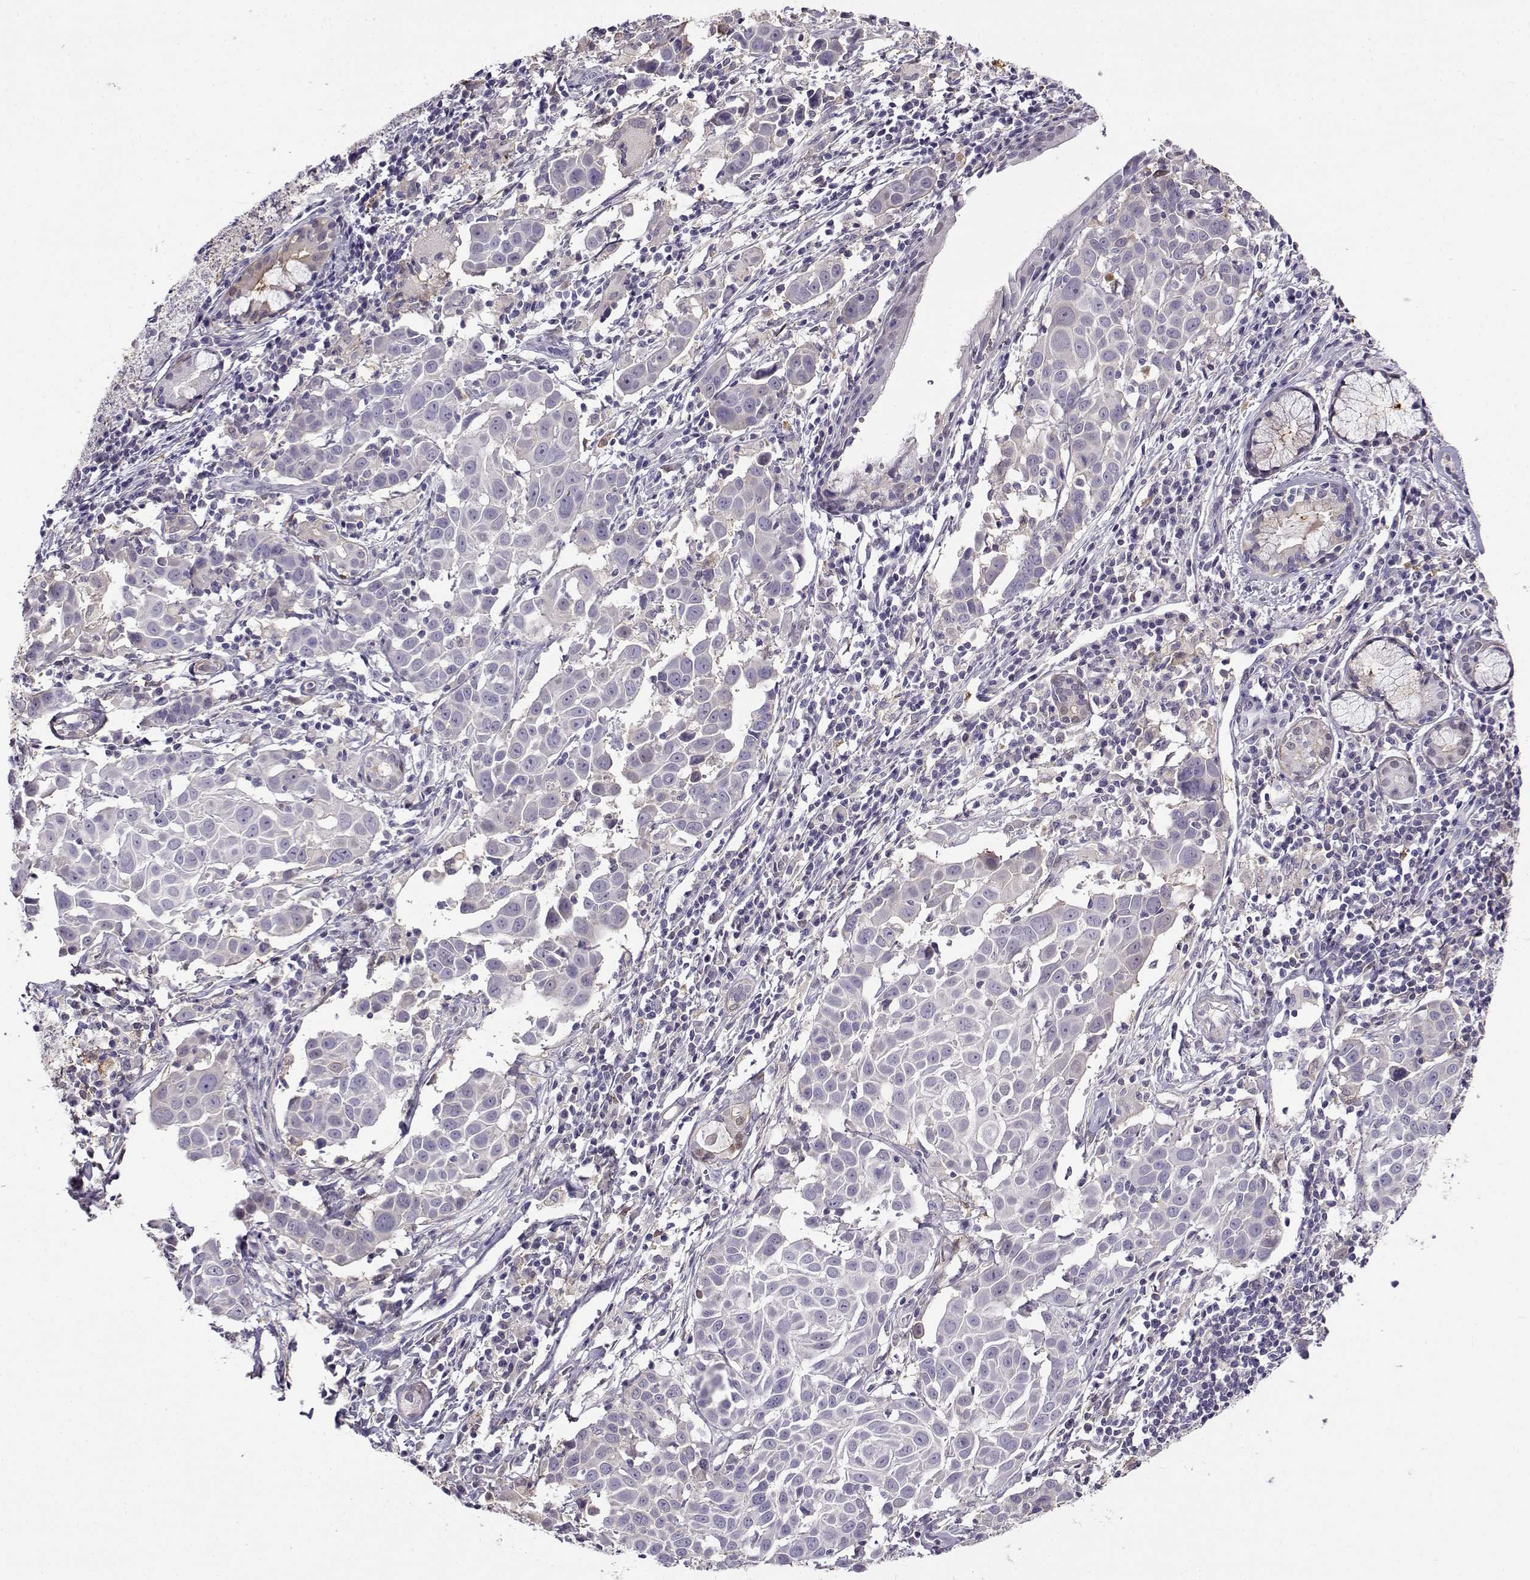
{"staining": {"intensity": "negative", "quantity": "none", "location": "none"}, "tissue": "lung cancer", "cell_type": "Tumor cells", "image_type": "cancer", "snomed": [{"axis": "morphology", "description": "Squamous cell carcinoma, NOS"}, {"axis": "topography", "description": "Lung"}], "caption": "Tumor cells show no significant protein staining in squamous cell carcinoma (lung). The staining was performed using DAB (3,3'-diaminobenzidine) to visualize the protein expression in brown, while the nuclei were stained in blue with hematoxylin (Magnification: 20x).", "gene": "UCP3", "patient": {"sex": "male", "age": 57}}